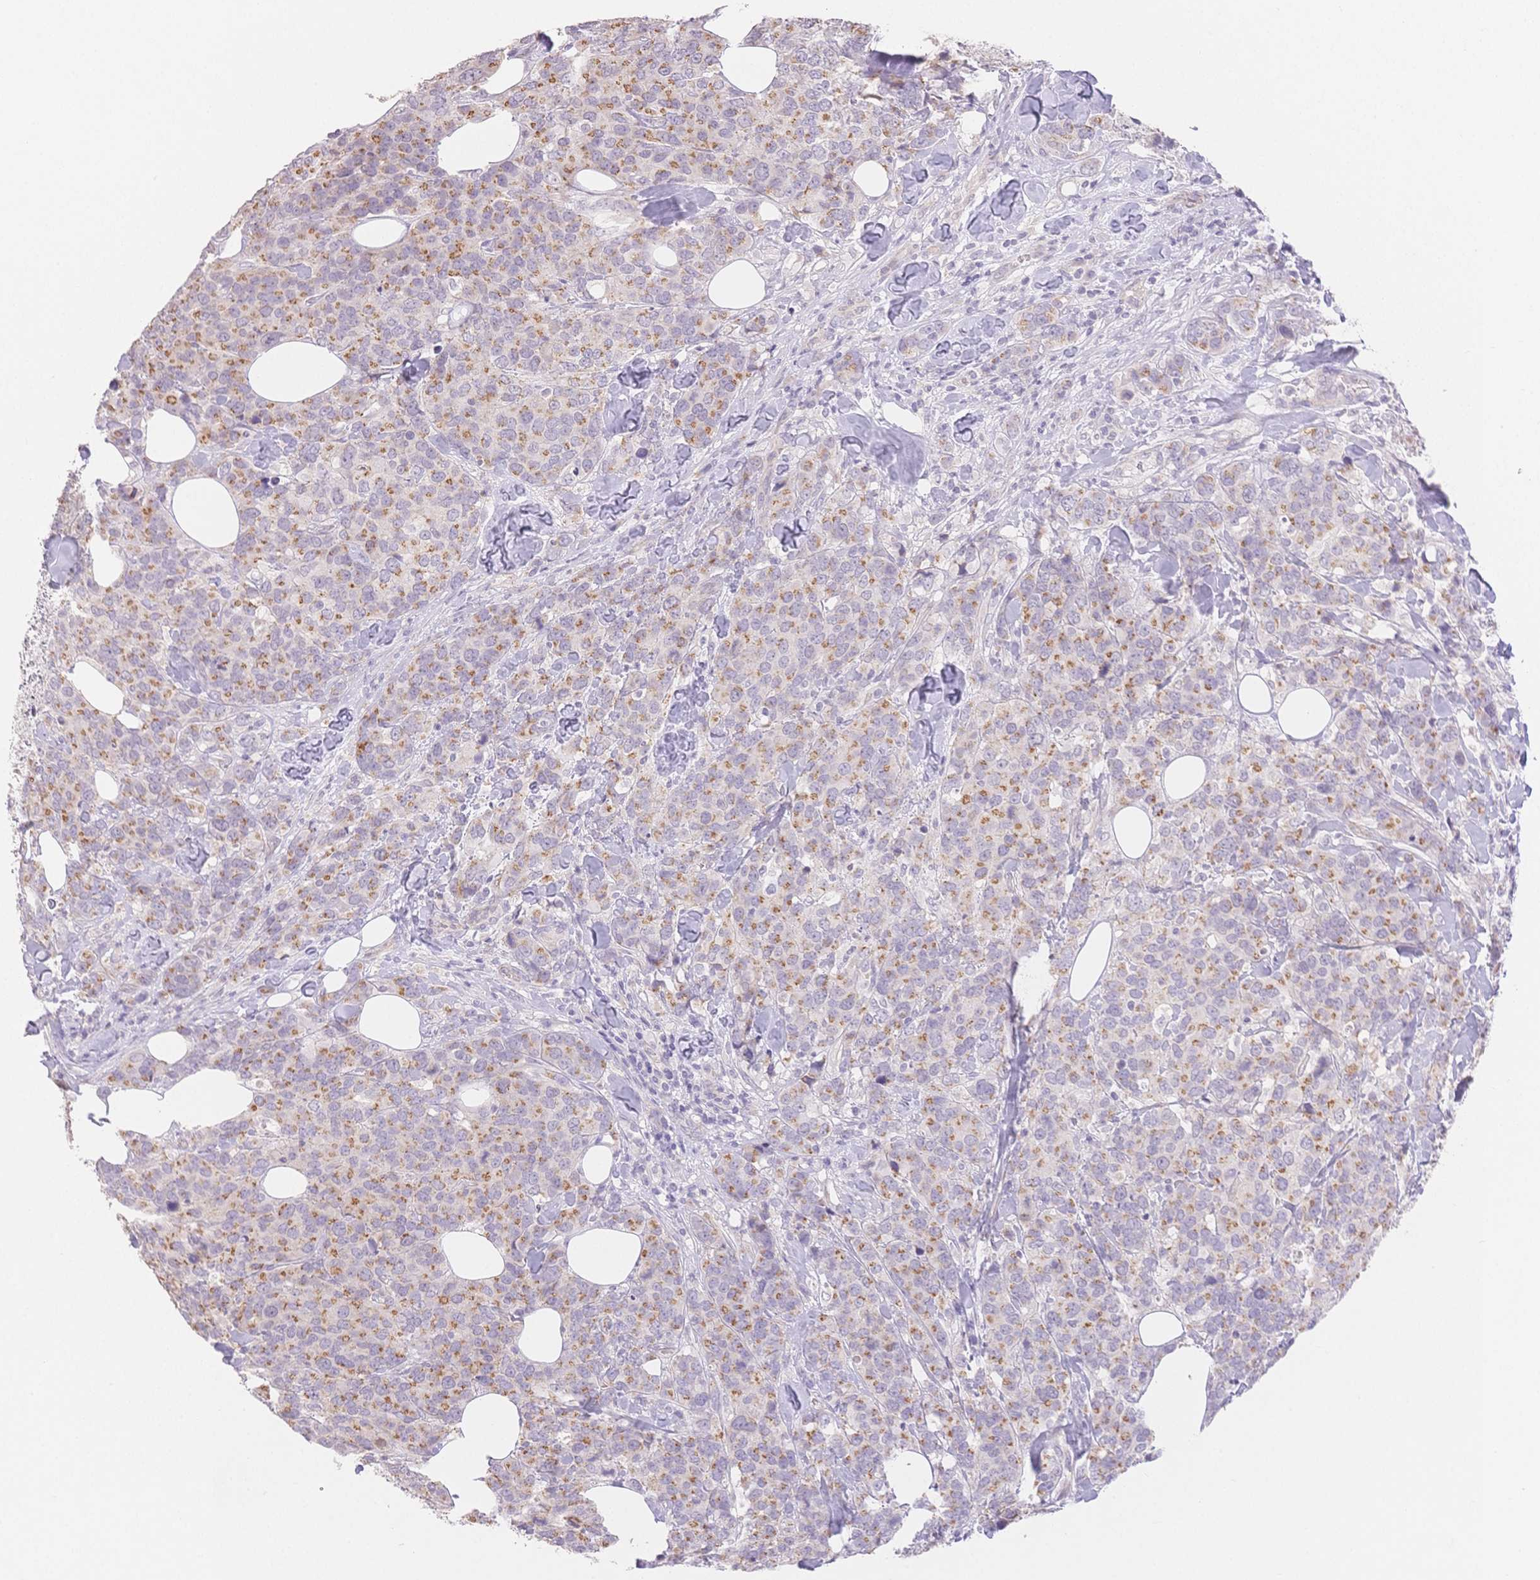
{"staining": {"intensity": "moderate", "quantity": "25%-75%", "location": "cytoplasmic/membranous"}, "tissue": "breast cancer", "cell_type": "Tumor cells", "image_type": "cancer", "snomed": [{"axis": "morphology", "description": "Lobular carcinoma"}, {"axis": "topography", "description": "Breast"}], "caption": "Brown immunohistochemical staining in breast lobular carcinoma displays moderate cytoplasmic/membranous positivity in about 25%-75% of tumor cells.", "gene": "SUV39H2", "patient": {"sex": "female", "age": 59}}